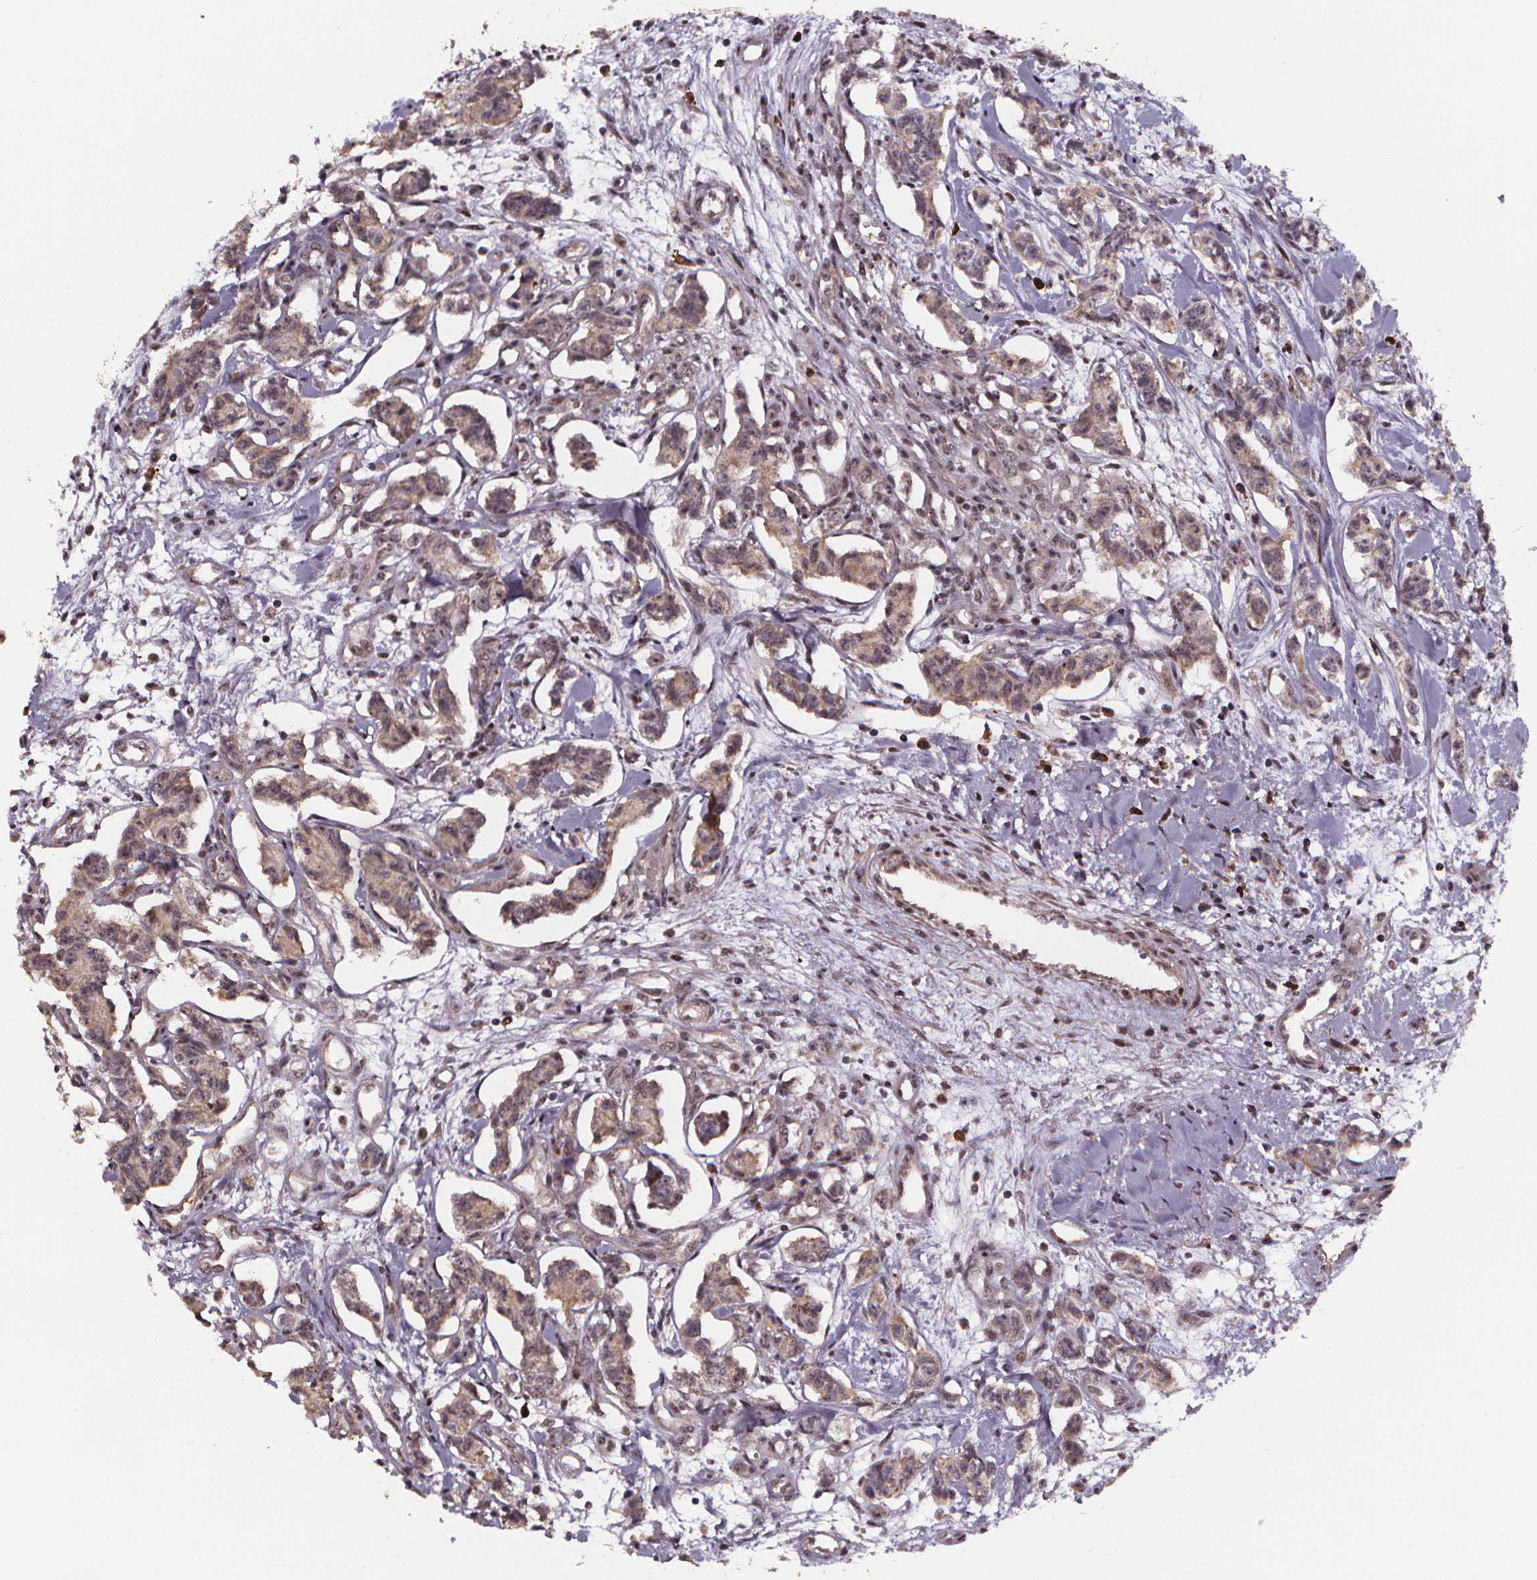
{"staining": {"intensity": "weak", "quantity": "25%-75%", "location": "cytoplasmic/membranous"}, "tissue": "carcinoid", "cell_type": "Tumor cells", "image_type": "cancer", "snomed": [{"axis": "morphology", "description": "Carcinoid, malignant, NOS"}, {"axis": "topography", "description": "Kidney"}], "caption": "Protein staining of malignant carcinoid tissue reveals weak cytoplasmic/membranous expression in about 25%-75% of tumor cells.", "gene": "DDIT3", "patient": {"sex": "female", "age": 41}}